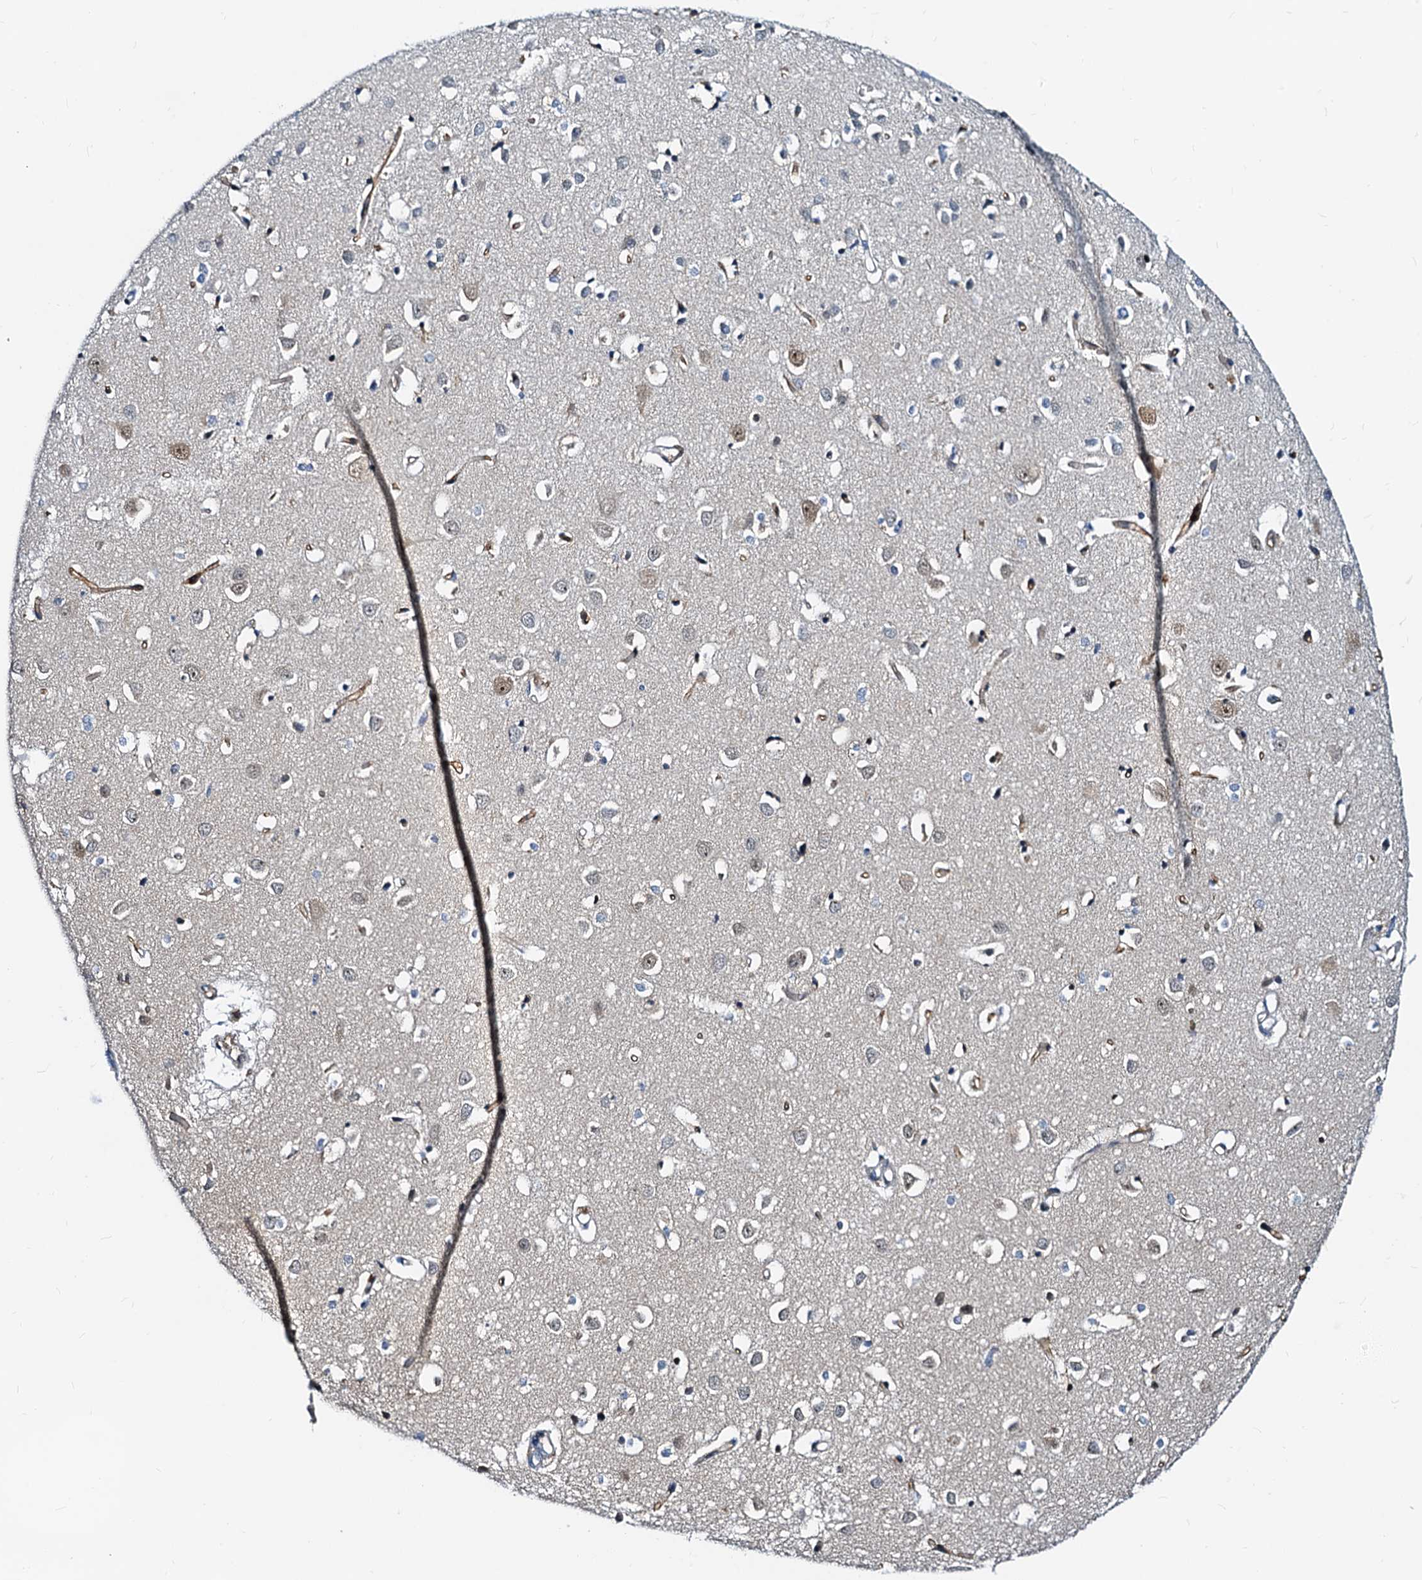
{"staining": {"intensity": "moderate", "quantity": "<25%", "location": "cytoplasmic/membranous,nuclear"}, "tissue": "cerebral cortex", "cell_type": "Endothelial cells", "image_type": "normal", "snomed": [{"axis": "morphology", "description": "Normal tissue, NOS"}, {"axis": "topography", "description": "Cerebral cortex"}], "caption": "The immunohistochemical stain highlights moderate cytoplasmic/membranous,nuclear positivity in endothelial cells of benign cerebral cortex.", "gene": "PTGES3", "patient": {"sex": "female", "age": 64}}